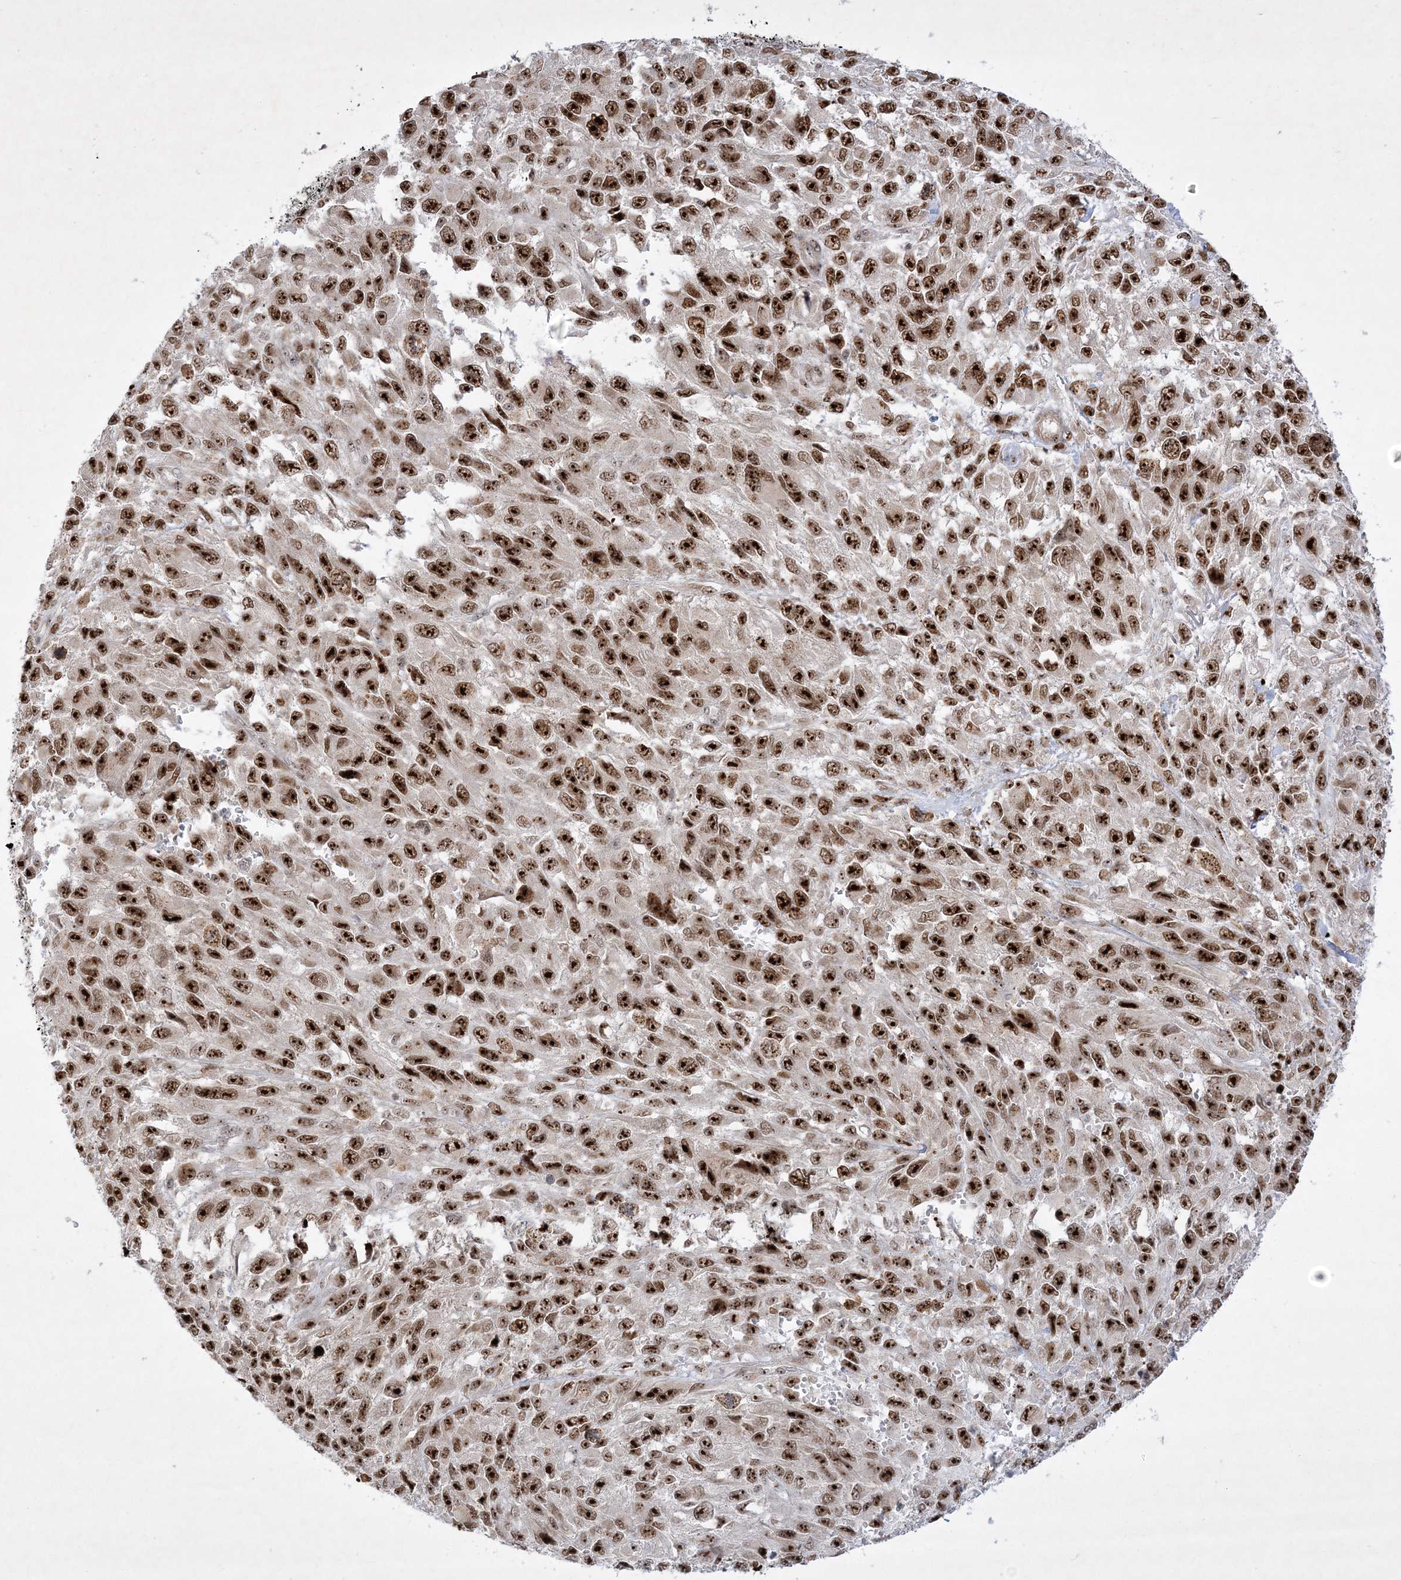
{"staining": {"intensity": "strong", "quantity": ">75%", "location": "nuclear"}, "tissue": "melanoma", "cell_type": "Tumor cells", "image_type": "cancer", "snomed": [{"axis": "morphology", "description": "Malignant melanoma, NOS"}, {"axis": "topography", "description": "Skin"}], "caption": "Malignant melanoma stained with a brown dye demonstrates strong nuclear positive expression in approximately >75% of tumor cells.", "gene": "NPM3", "patient": {"sex": "female", "age": 96}}